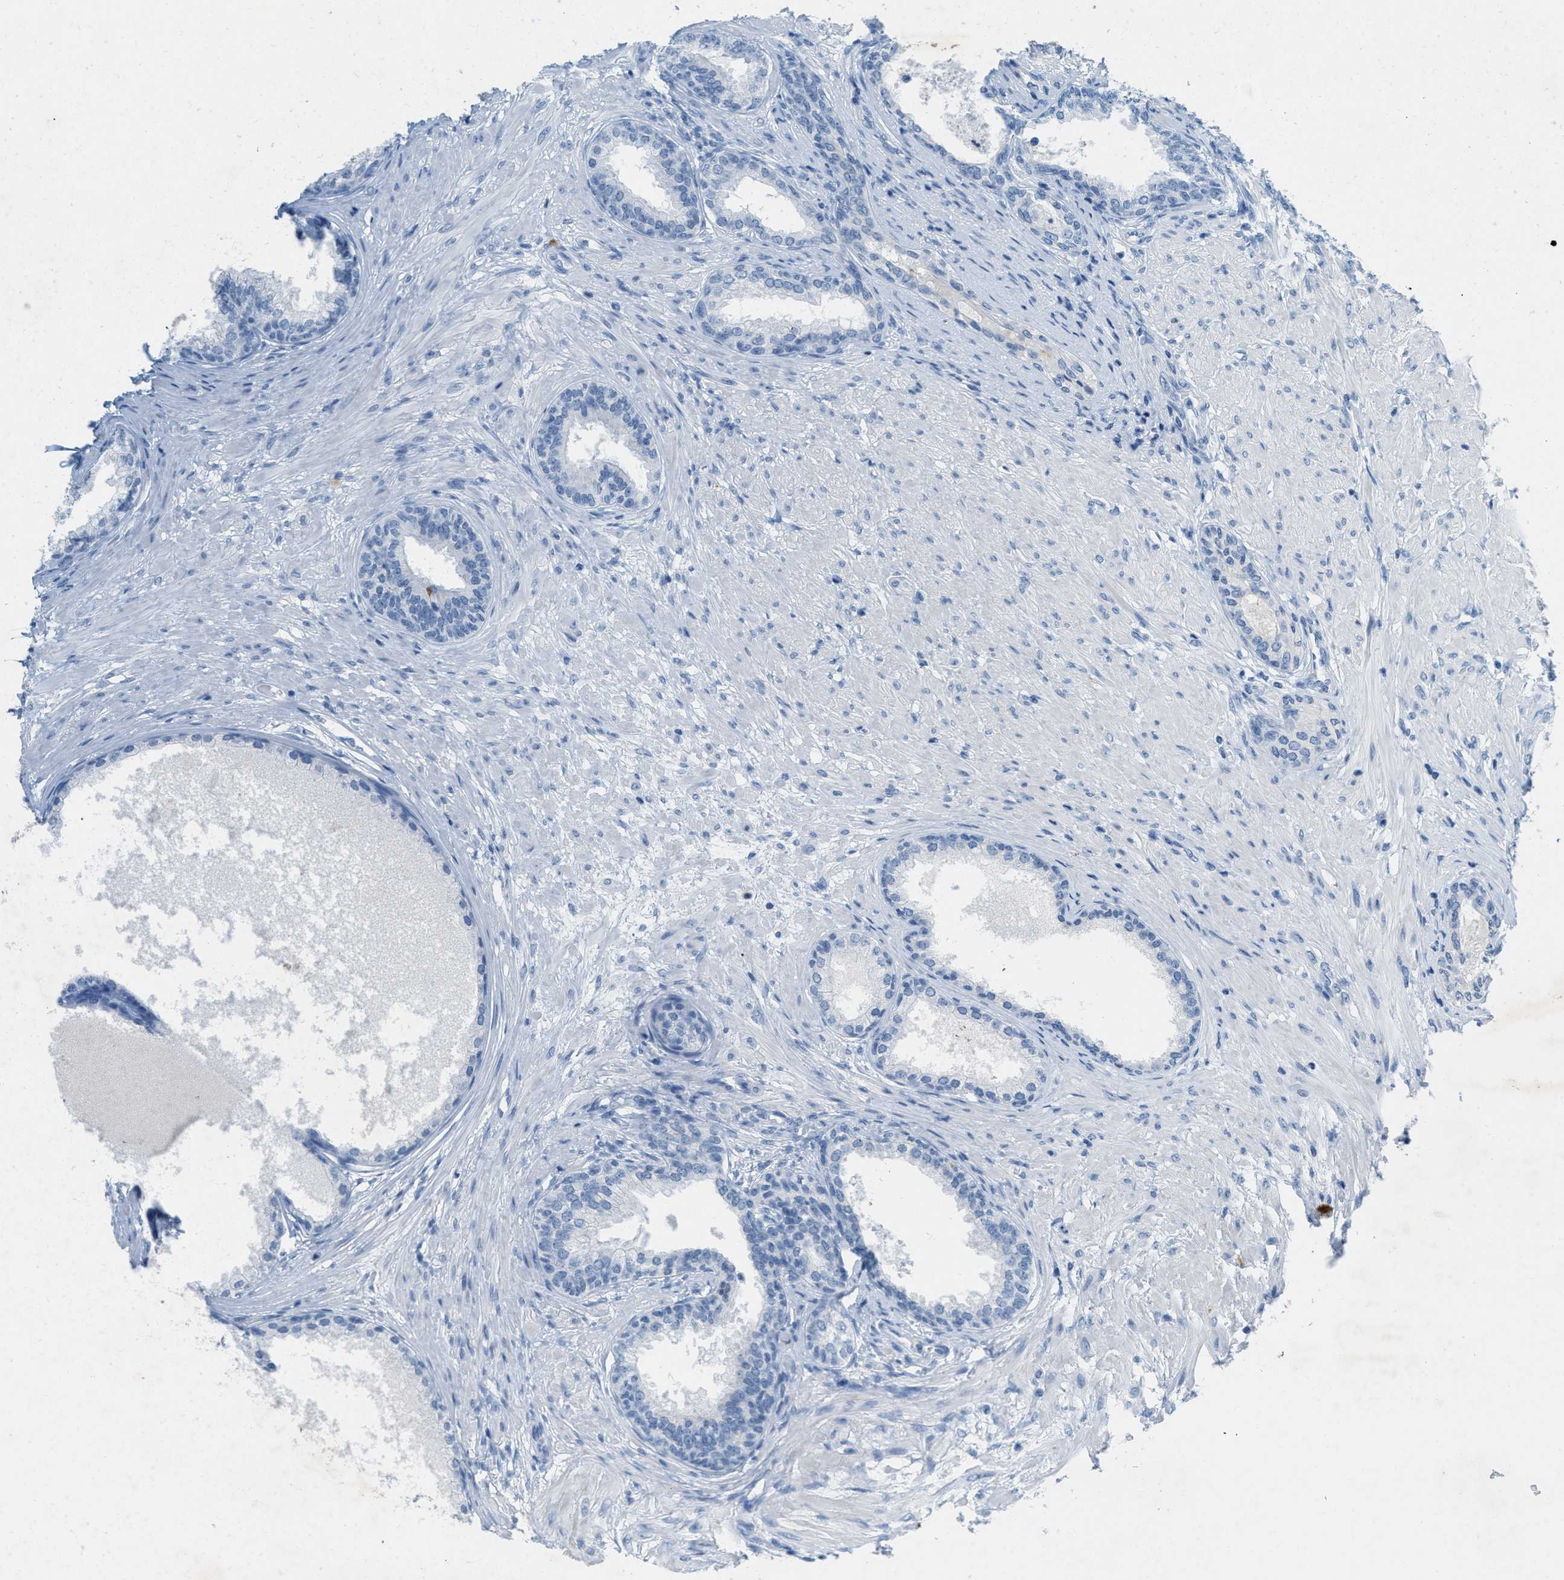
{"staining": {"intensity": "negative", "quantity": "none", "location": "none"}, "tissue": "prostate", "cell_type": "Glandular cells", "image_type": "normal", "snomed": [{"axis": "morphology", "description": "Normal tissue, NOS"}, {"axis": "topography", "description": "Prostate"}], "caption": "IHC histopathology image of normal prostate stained for a protein (brown), which exhibits no positivity in glandular cells.", "gene": "GPM6A", "patient": {"sex": "male", "age": 76}}